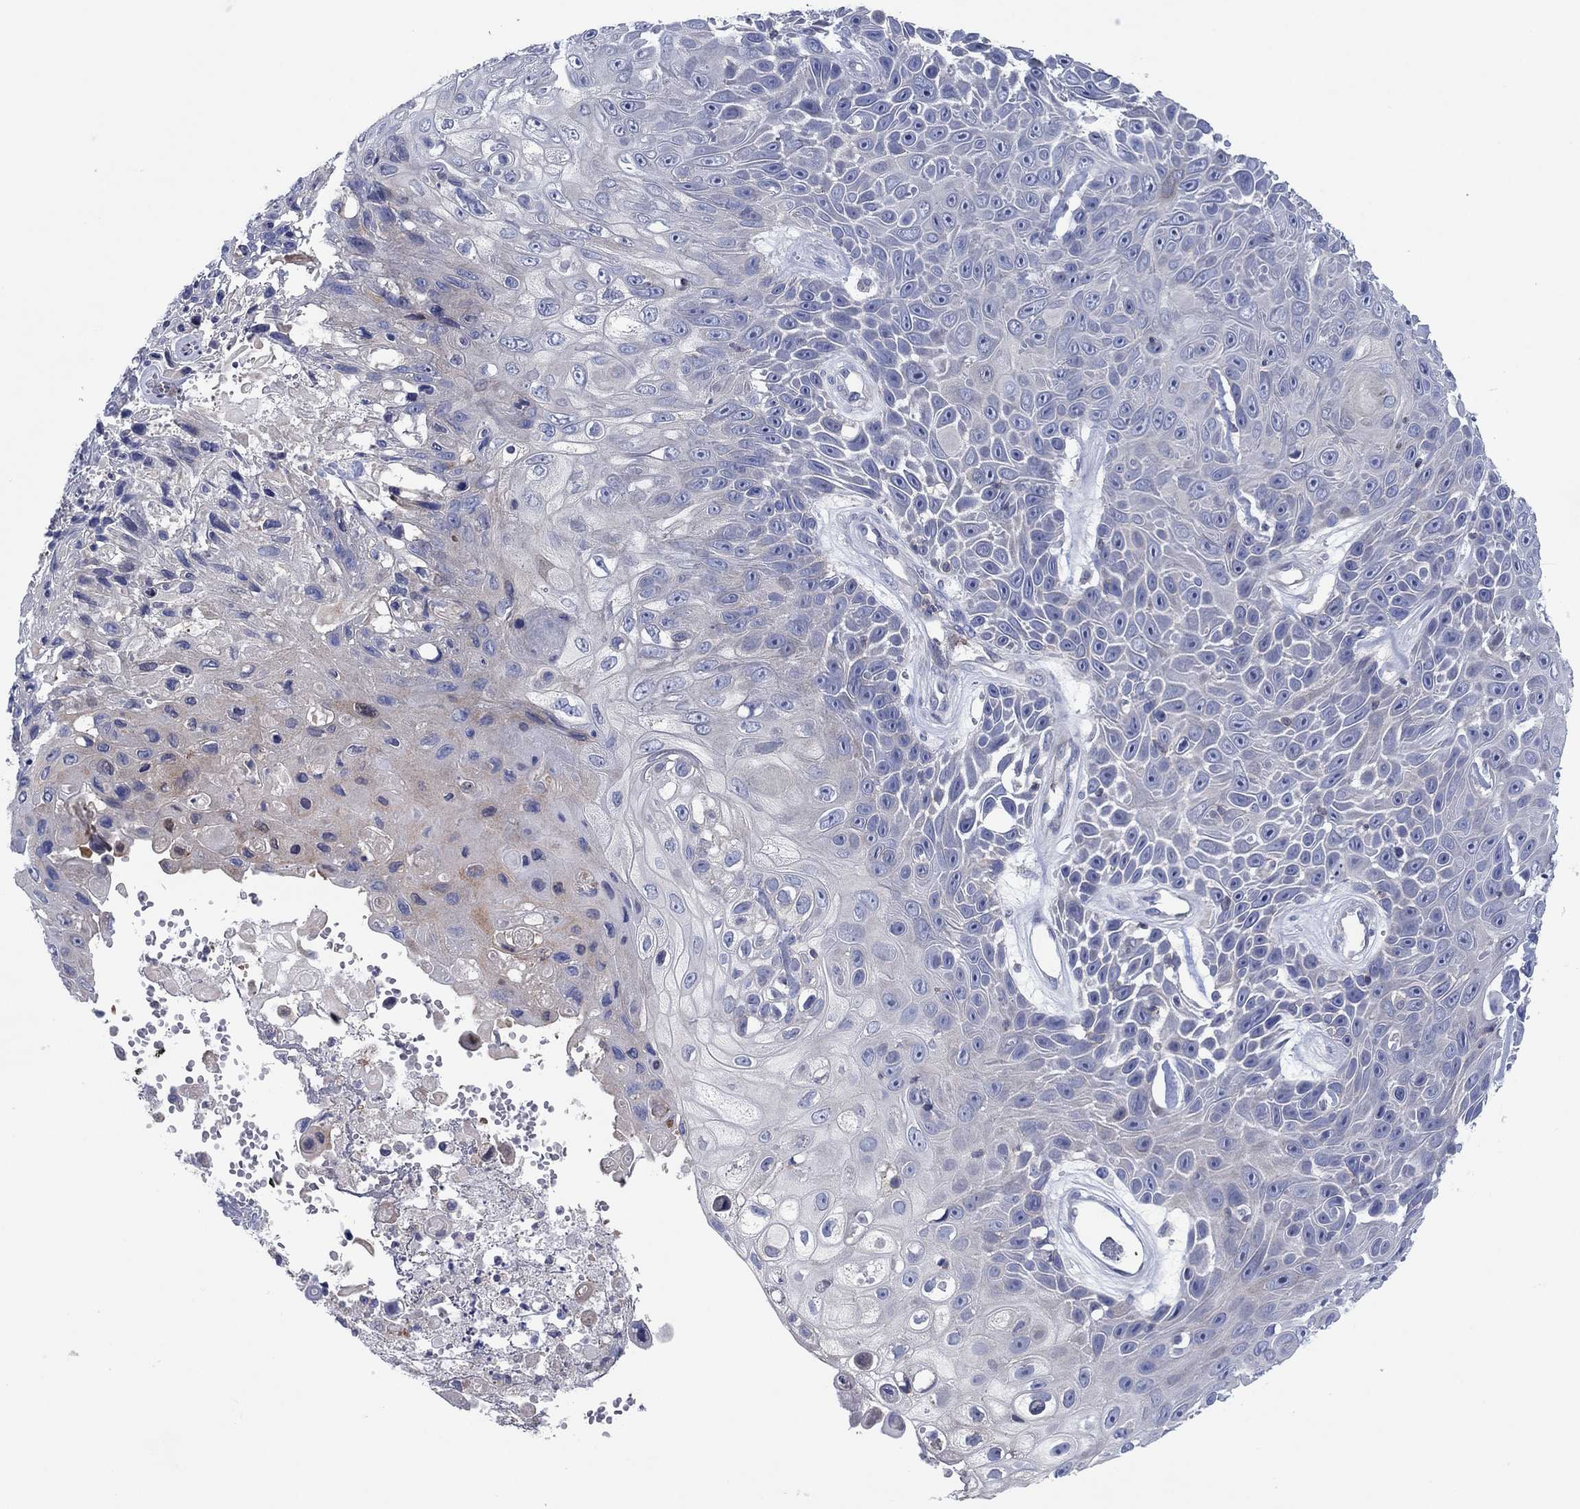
{"staining": {"intensity": "weak", "quantity": "<25%", "location": "cytoplasmic/membranous"}, "tissue": "skin cancer", "cell_type": "Tumor cells", "image_type": "cancer", "snomed": [{"axis": "morphology", "description": "Squamous cell carcinoma, NOS"}, {"axis": "topography", "description": "Skin"}], "caption": "Human skin cancer (squamous cell carcinoma) stained for a protein using IHC displays no staining in tumor cells.", "gene": "PVR", "patient": {"sex": "male", "age": 82}}